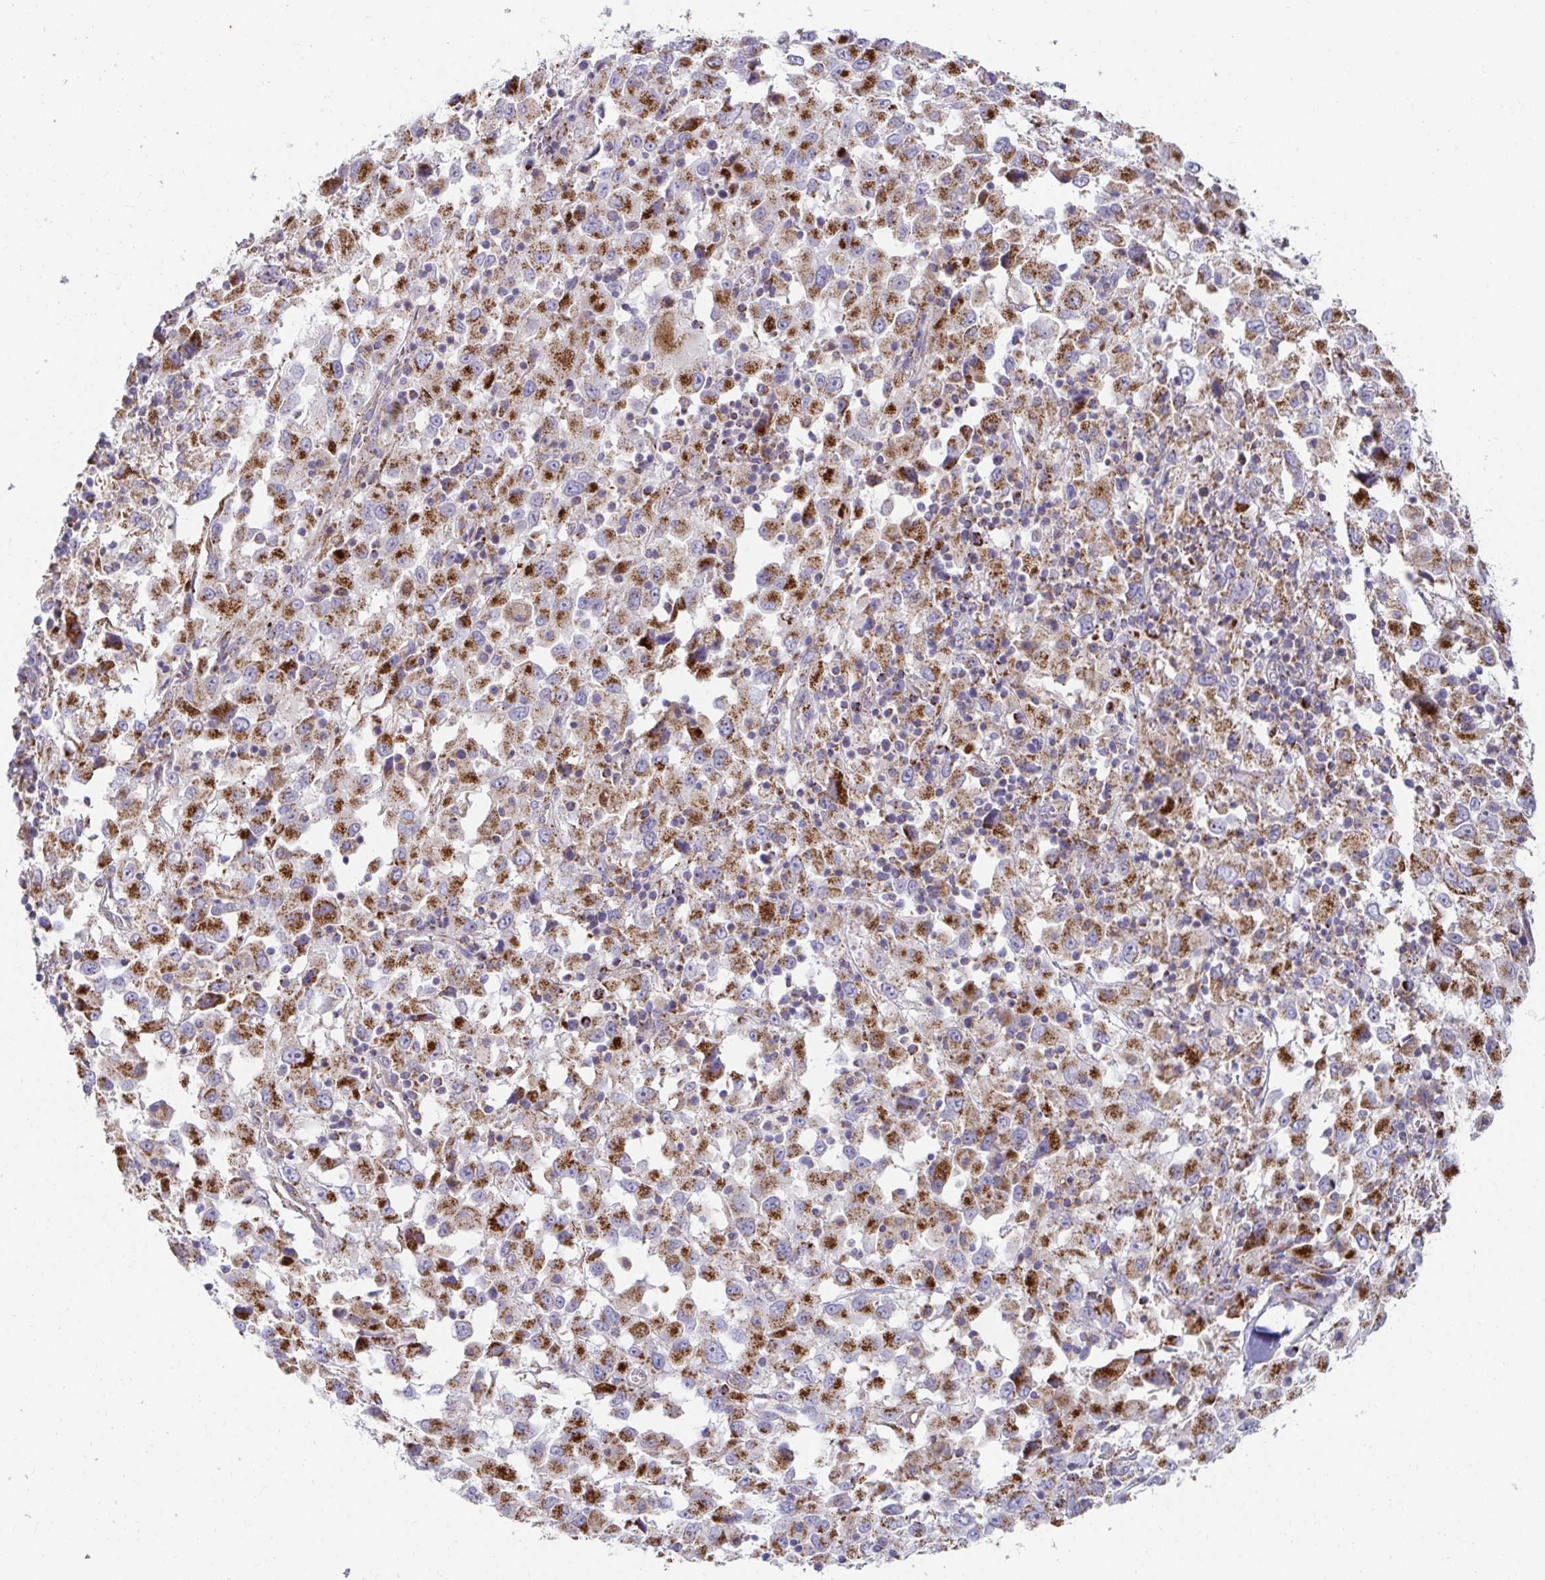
{"staining": {"intensity": "strong", "quantity": ">75%", "location": "cytoplasmic/membranous"}, "tissue": "melanoma", "cell_type": "Tumor cells", "image_type": "cancer", "snomed": [{"axis": "morphology", "description": "Malignant melanoma, Metastatic site"}, {"axis": "topography", "description": "Soft tissue"}], "caption": "Protein staining demonstrates strong cytoplasmic/membranous expression in approximately >75% of tumor cells in melanoma.", "gene": "EXOC5", "patient": {"sex": "male", "age": 50}}